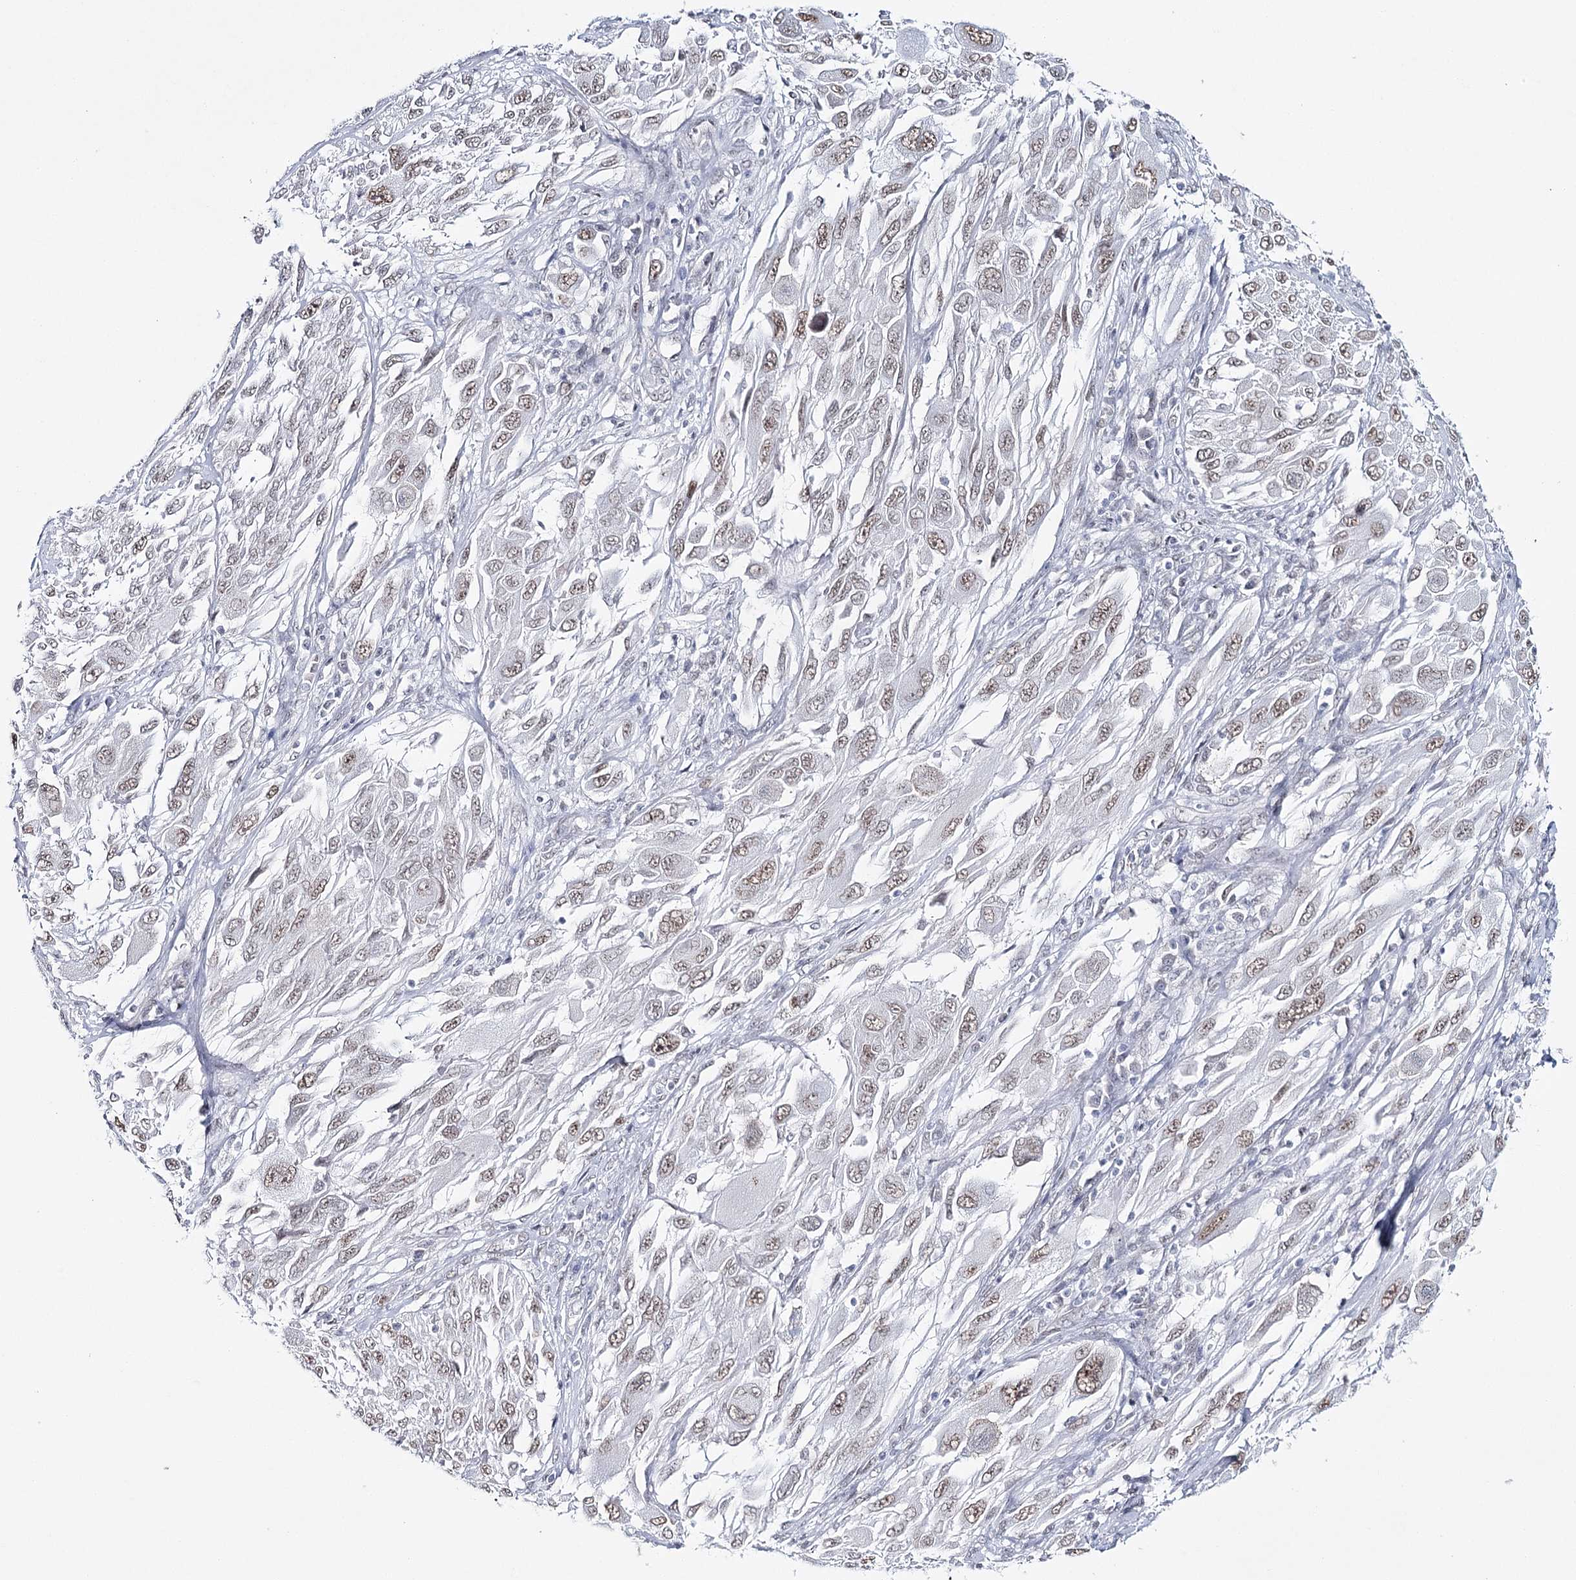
{"staining": {"intensity": "weak", "quantity": ">75%", "location": "nuclear"}, "tissue": "melanoma", "cell_type": "Tumor cells", "image_type": "cancer", "snomed": [{"axis": "morphology", "description": "Malignant melanoma, NOS"}, {"axis": "topography", "description": "Skin"}], "caption": "Malignant melanoma tissue reveals weak nuclear staining in approximately >75% of tumor cells", "gene": "ZC3H8", "patient": {"sex": "female", "age": 91}}